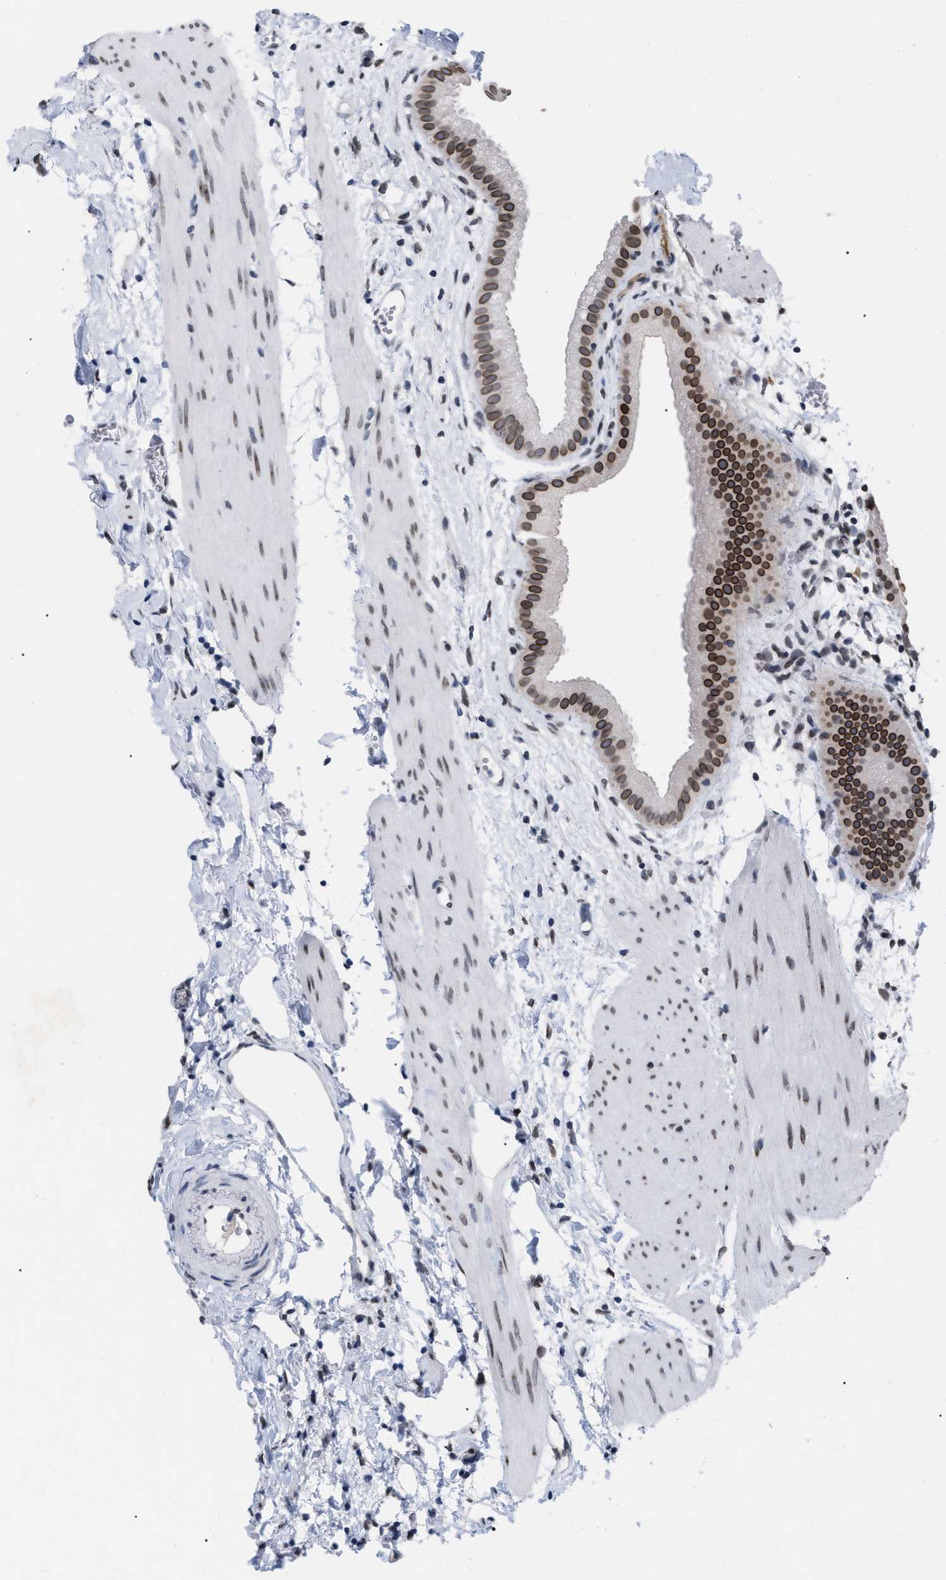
{"staining": {"intensity": "moderate", "quantity": ">75%", "location": "cytoplasmic/membranous,nuclear"}, "tissue": "gallbladder", "cell_type": "Glandular cells", "image_type": "normal", "snomed": [{"axis": "morphology", "description": "Normal tissue, NOS"}, {"axis": "topography", "description": "Gallbladder"}], "caption": "Immunohistochemistry (IHC) histopathology image of benign human gallbladder stained for a protein (brown), which demonstrates medium levels of moderate cytoplasmic/membranous,nuclear positivity in approximately >75% of glandular cells.", "gene": "TPR", "patient": {"sex": "female", "age": 64}}